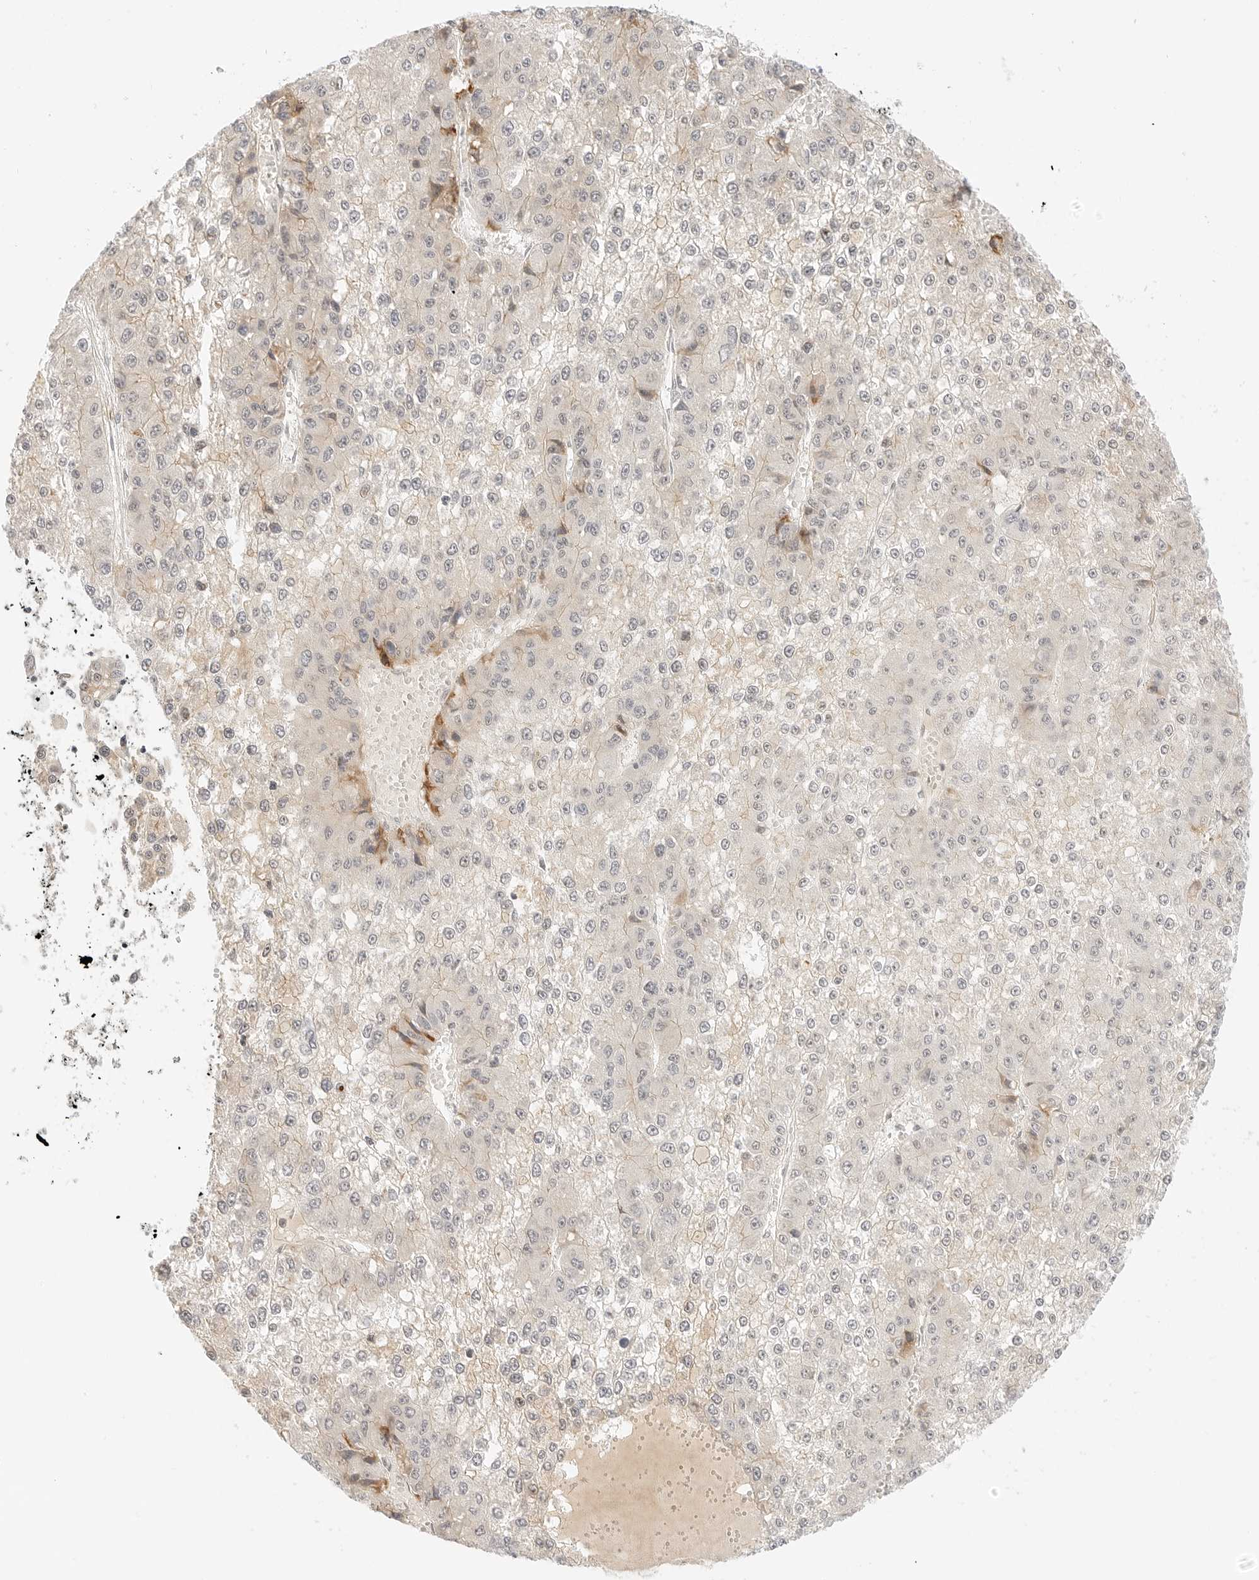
{"staining": {"intensity": "moderate", "quantity": "<25%", "location": "cytoplasmic/membranous"}, "tissue": "liver cancer", "cell_type": "Tumor cells", "image_type": "cancer", "snomed": [{"axis": "morphology", "description": "Carcinoma, Hepatocellular, NOS"}, {"axis": "topography", "description": "Liver"}], "caption": "A histopathology image of liver cancer stained for a protein shows moderate cytoplasmic/membranous brown staining in tumor cells. The staining is performed using DAB (3,3'-diaminobenzidine) brown chromogen to label protein expression. The nuclei are counter-stained blue using hematoxylin.", "gene": "XKR4", "patient": {"sex": "female", "age": 73}}